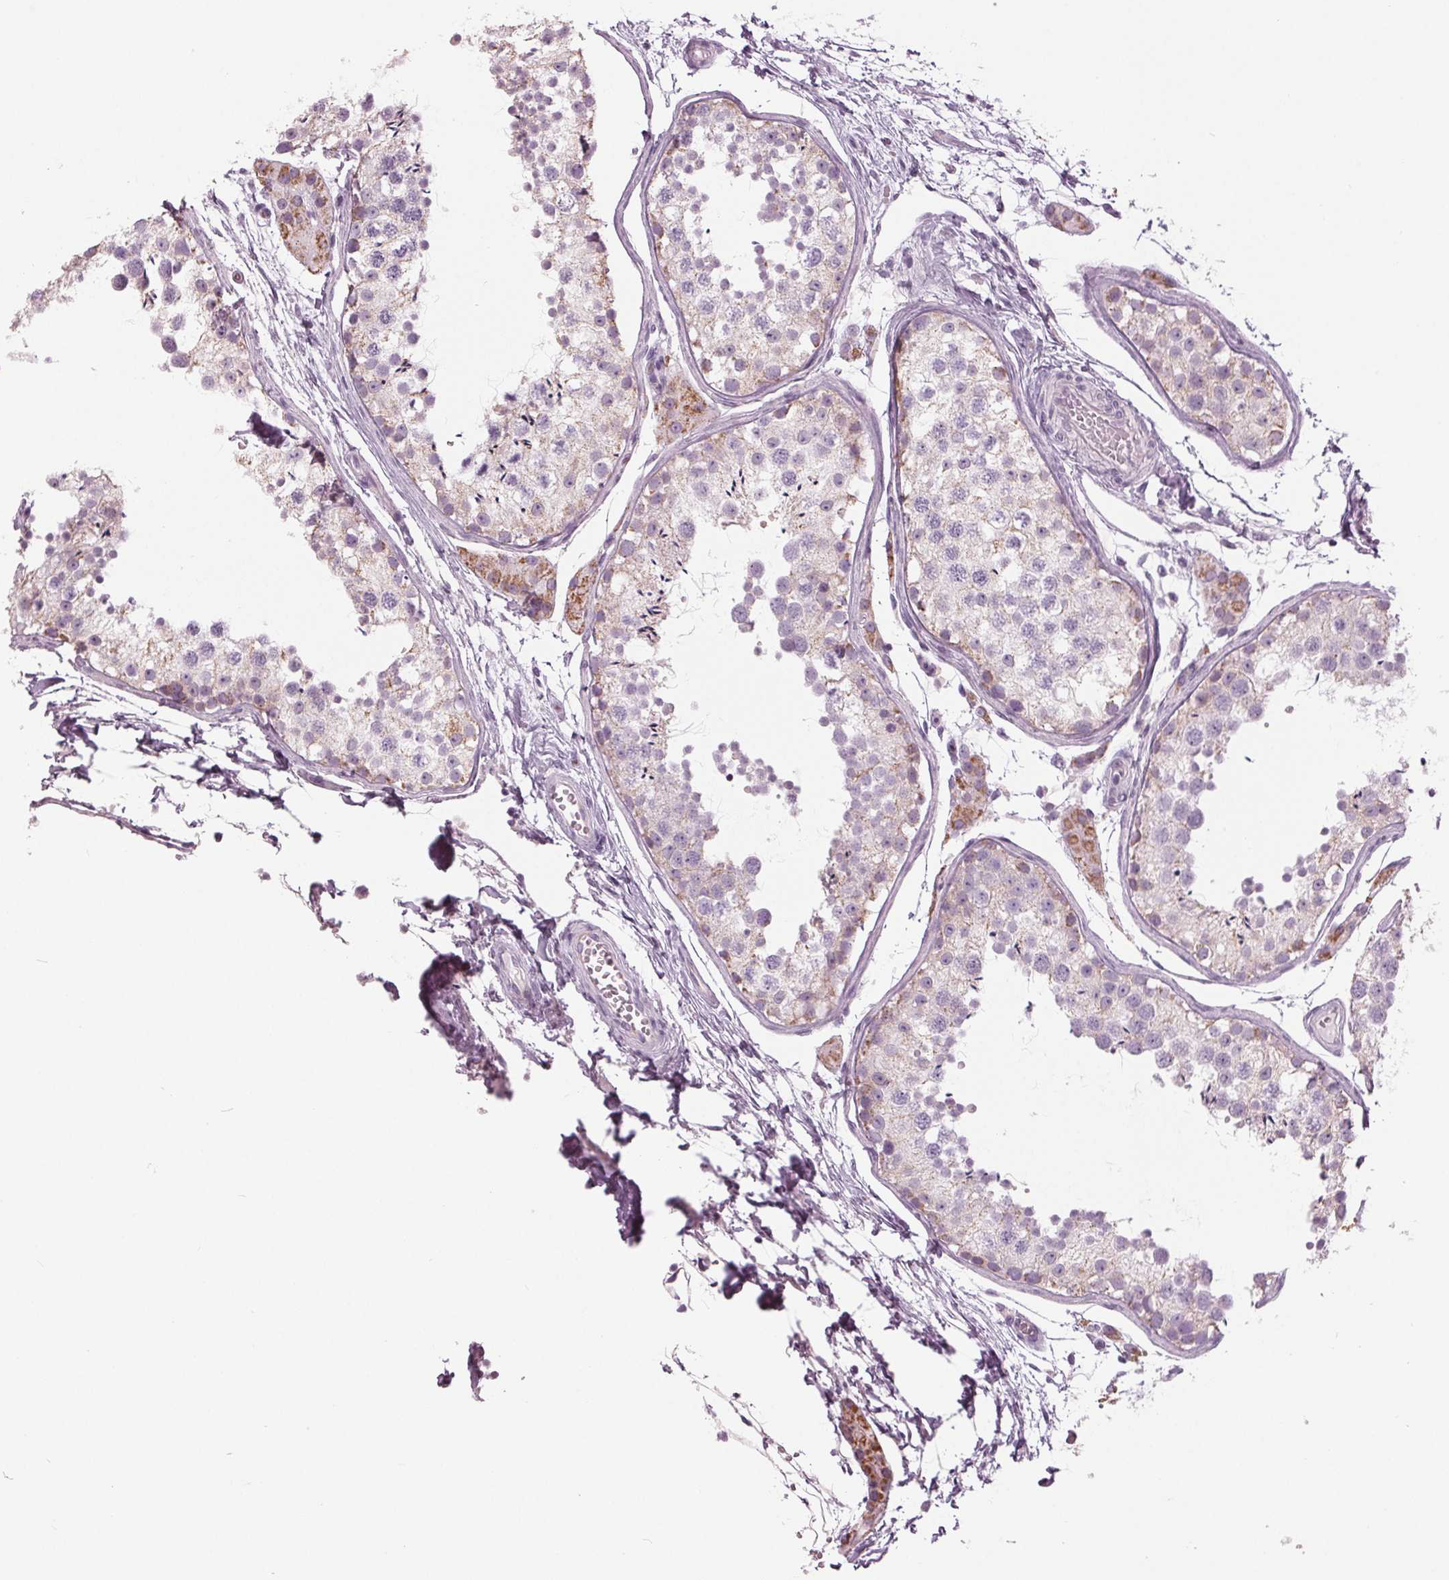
{"staining": {"intensity": "negative", "quantity": "none", "location": "none"}, "tissue": "testis", "cell_type": "Cells in seminiferous ducts", "image_type": "normal", "snomed": [{"axis": "morphology", "description": "Normal tissue, NOS"}, {"axis": "topography", "description": "Testis"}], "caption": "Immunohistochemistry image of benign testis: human testis stained with DAB demonstrates no significant protein expression in cells in seminiferous ducts. Nuclei are stained in blue.", "gene": "SAMD4A", "patient": {"sex": "male", "age": 29}}